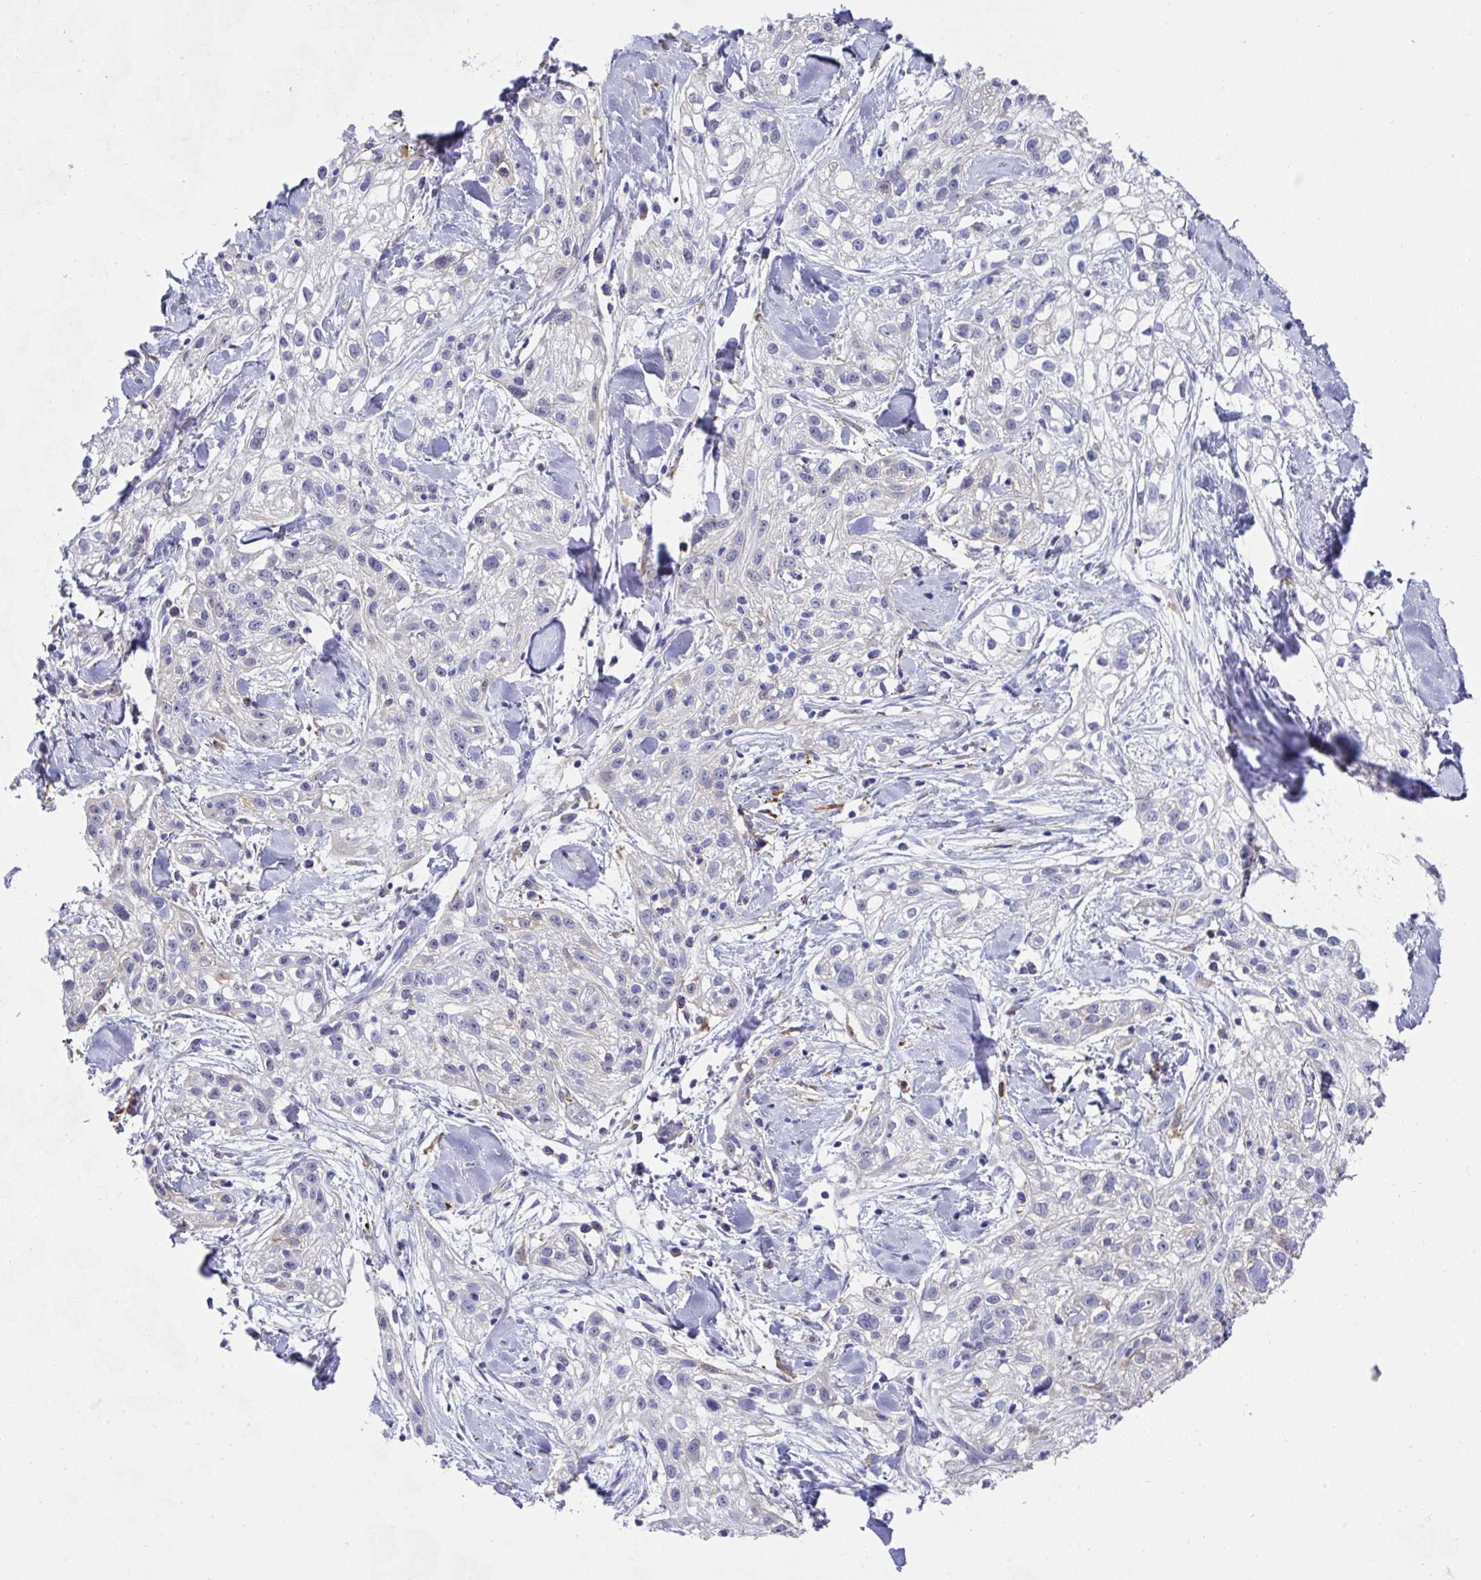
{"staining": {"intensity": "negative", "quantity": "none", "location": "none"}, "tissue": "skin cancer", "cell_type": "Tumor cells", "image_type": "cancer", "snomed": [{"axis": "morphology", "description": "Squamous cell carcinoma, NOS"}, {"axis": "topography", "description": "Skin"}], "caption": "IHC histopathology image of human skin cancer (squamous cell carcinoma) stained for a protein (brown), which displays no positivity in tumor cells.", "gene": "FBXL13", "patient": {"sex": "male", "age": 82}}